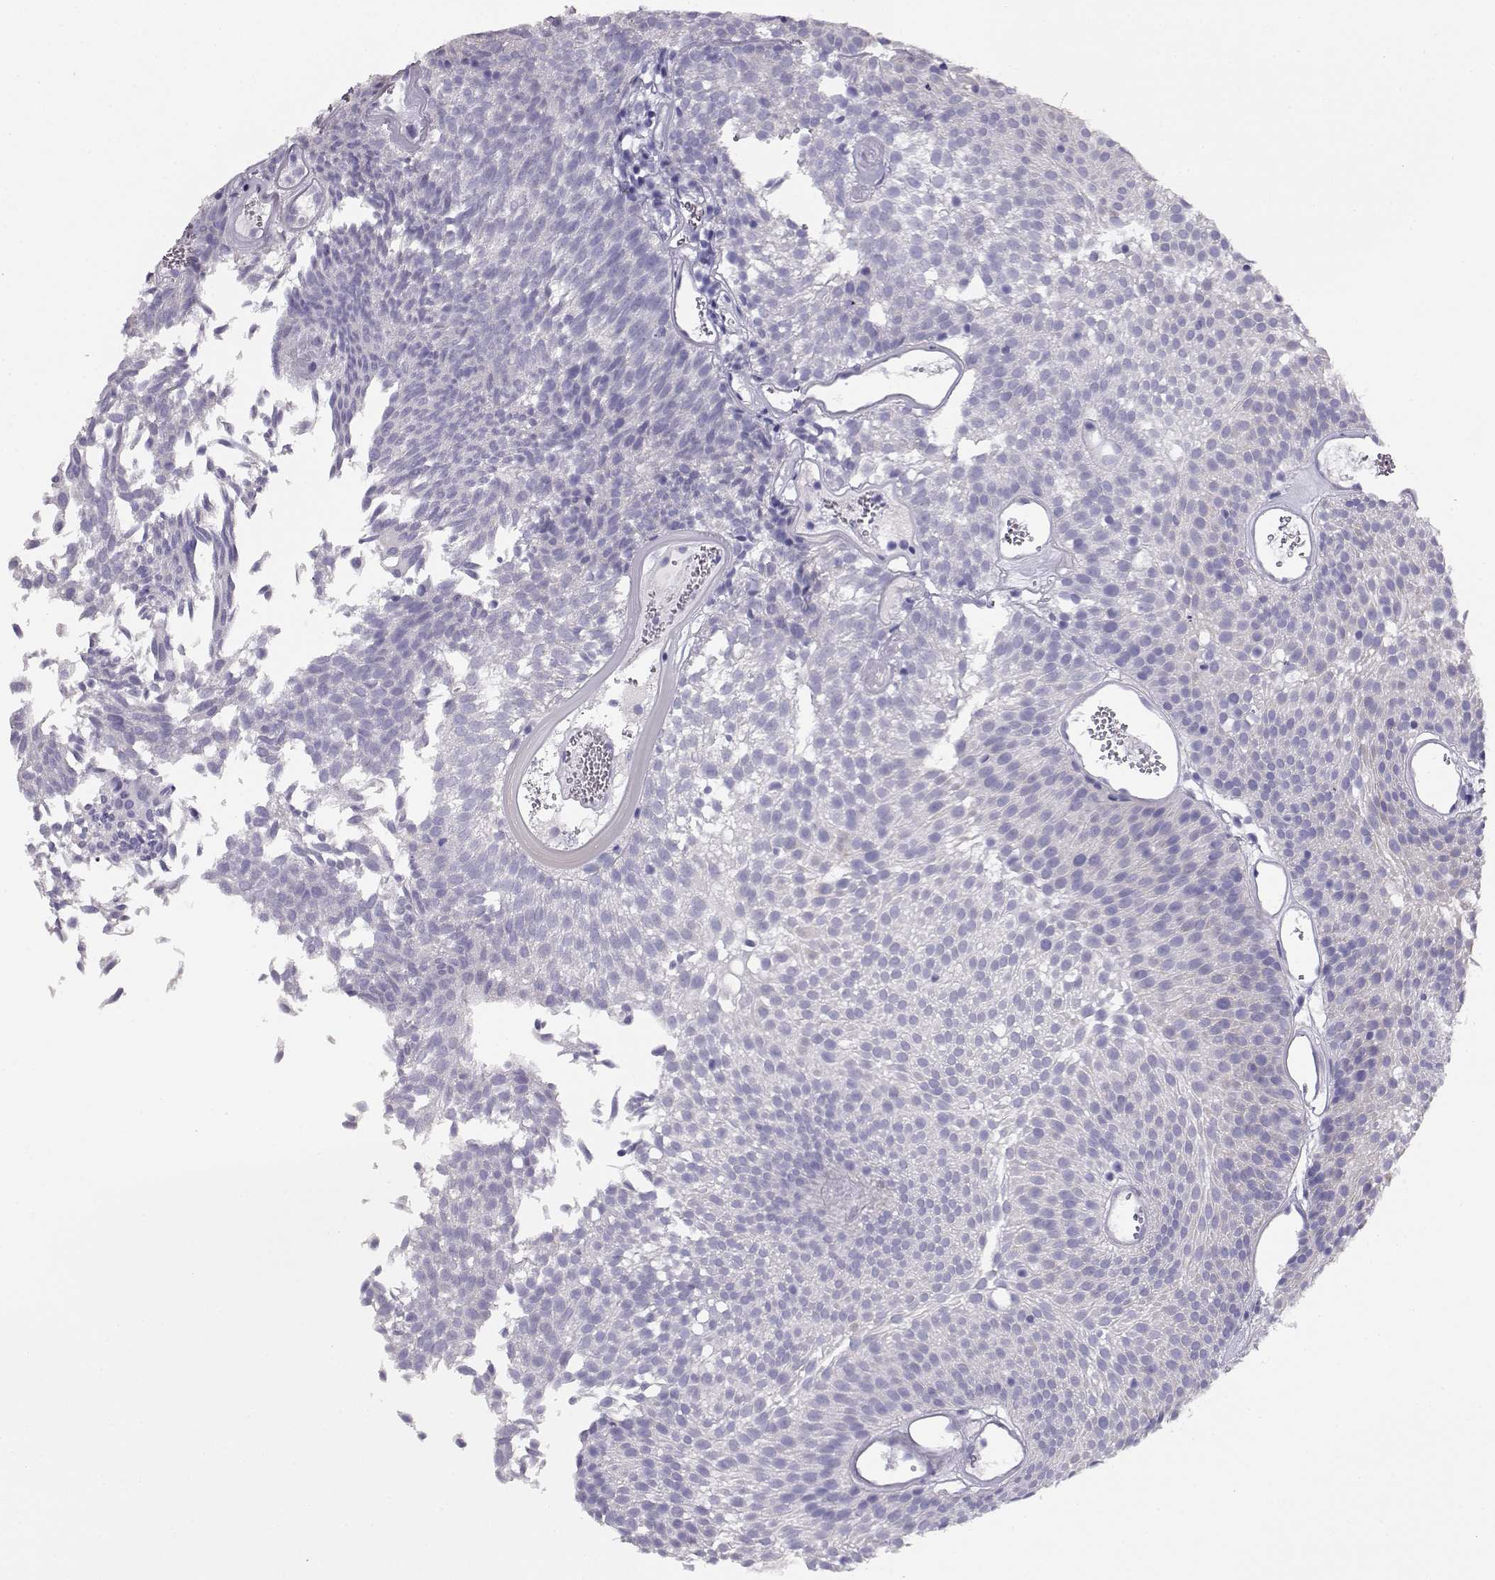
{"staining": {"intensity": "negative", "quantity": "none", "location": "none"}, "tissue": "urothelial cancer", "cell_type": "Tumor cells", "image_type": "cancer", "snomed": [{"axis": "morphology", "description": "Urothelial carcinoma, Low grade"}, {"axis": "topography", "description": "Urinary bladder"}], "caption": "DAB immunohistochemical staining of human urothelial cancer shows no significant expression in tumor cells.", "gene": "CRX", "patient": {"sex": "male", "age": 52}}